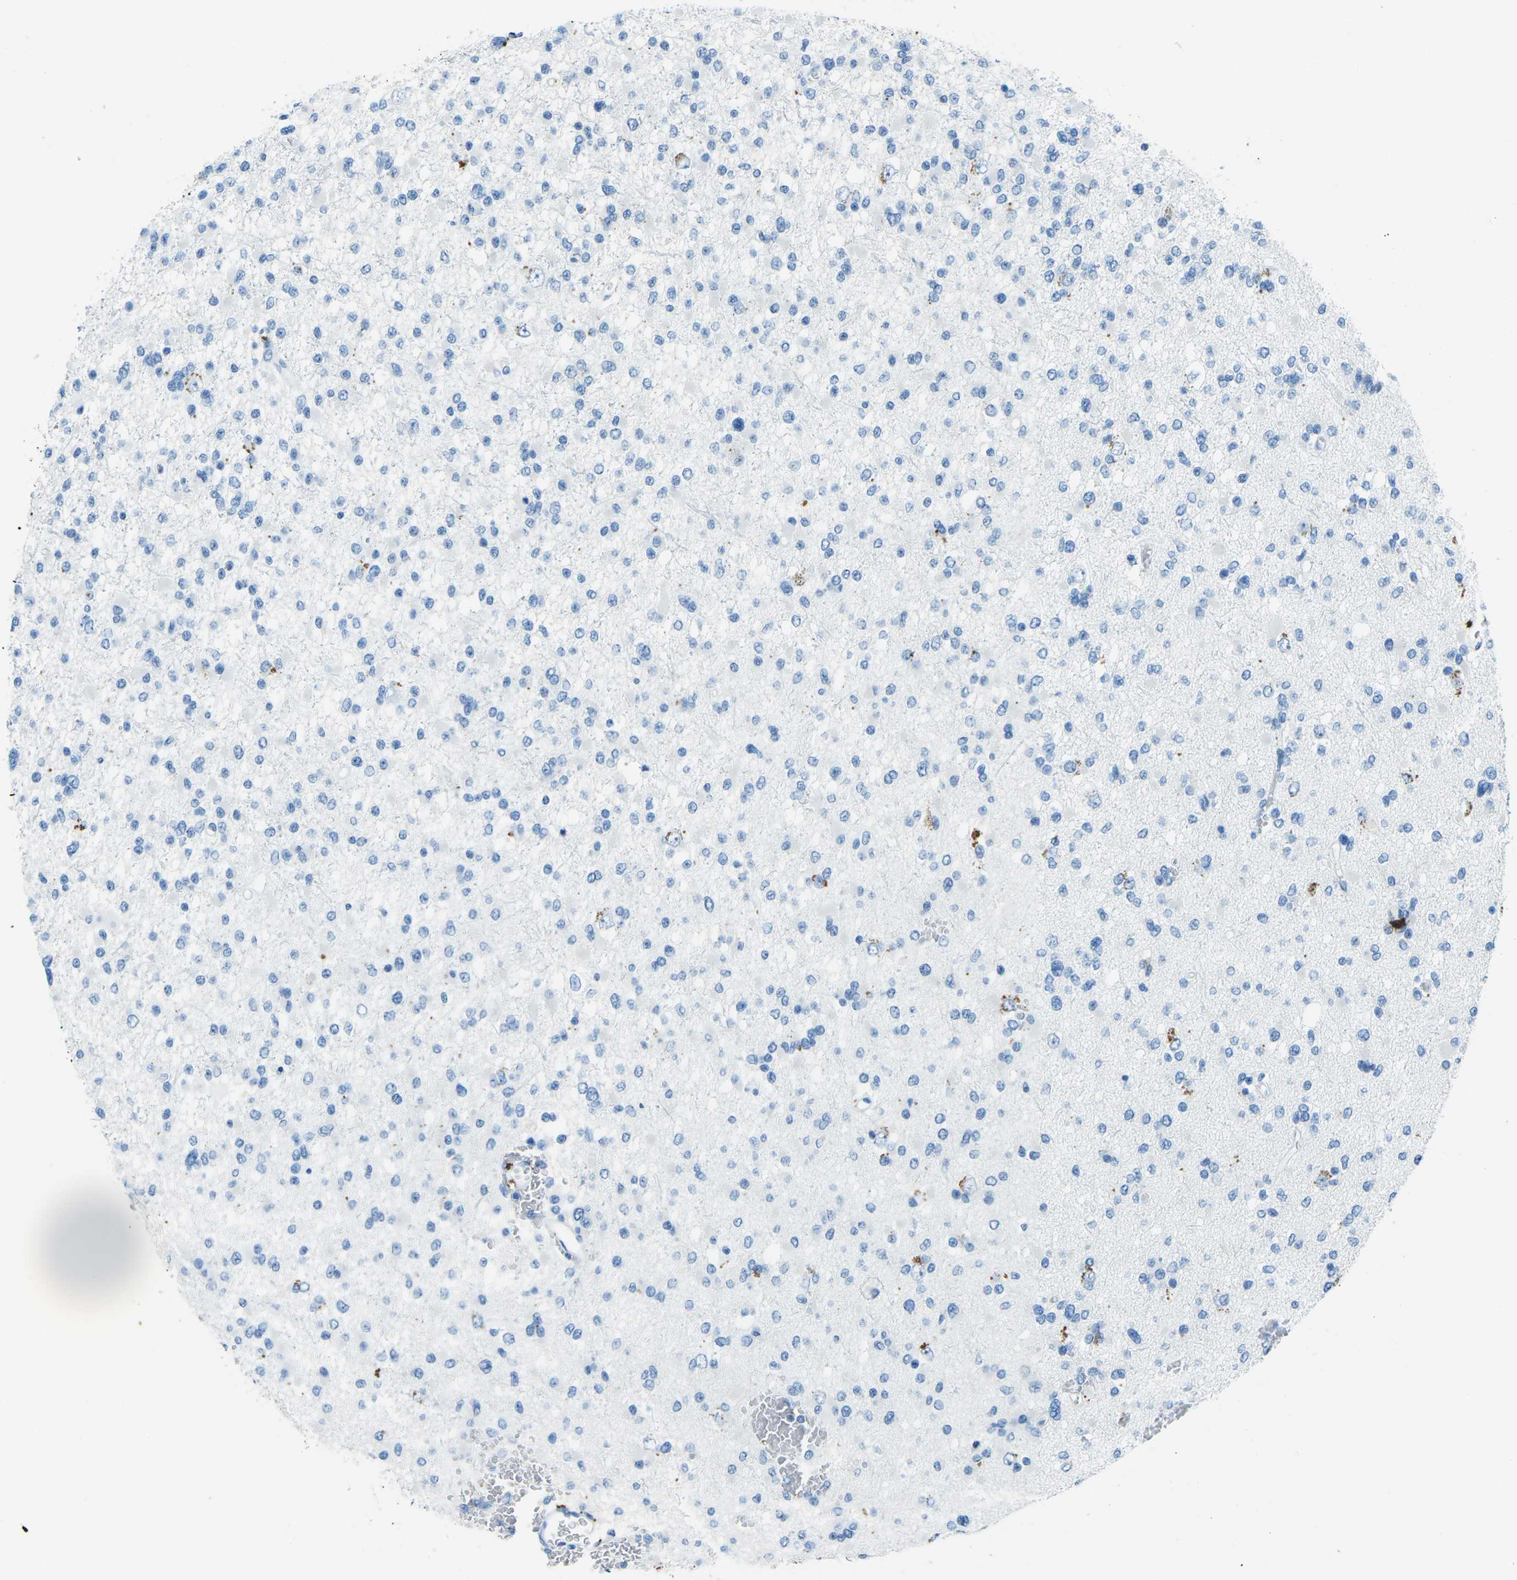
{"staining": {"intensity": "negative", "quantity": "none", "location": "none"}, "tissue": "glioma", "cell_type": "Tumor cells", "image_type": "cancer", "snomed": [{"axis": "morphology", "description": "Glioma, malignant, Low grade"}, {"axis": "topography", "description": "Brain"}], "caption": "This micrograph is of malignant glioma (low-grade) stained with immunohistochemistry to label a protein in brown with the nuclei are counter-stained blue. There is no staining in tumor cells.", "gene": "MYH8", "patient": {"sex": "female", "age": 22}}